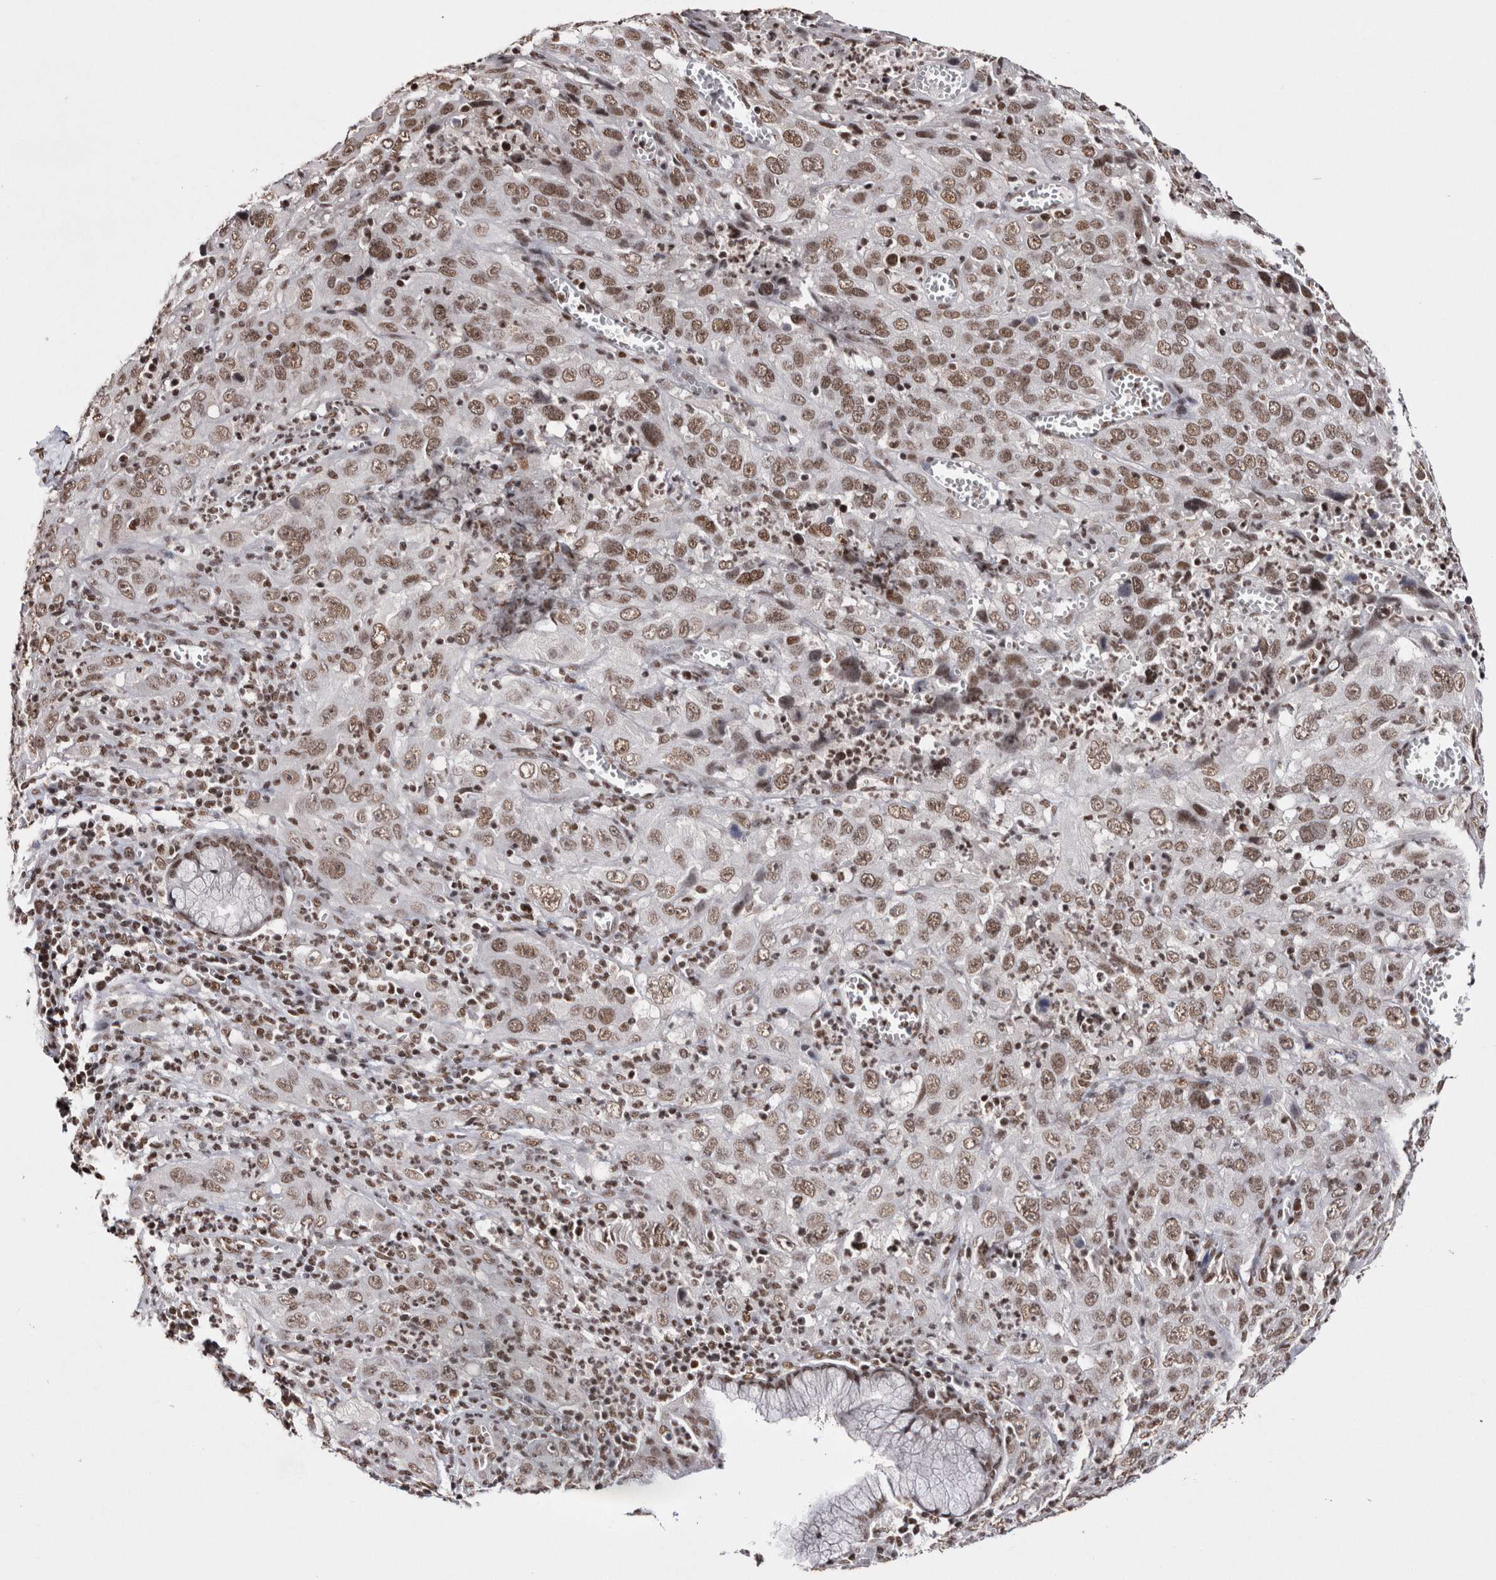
{"staining": {"intensity": "moderate", "quantity": ">75%", "location": "nuclear"}, "tissue": "cervical cancer", "cell_type": "Tumor cells", "image_type": "cancer", "snomed": [{"axis": "morphology", "description": "Squamous cell carcinoma, NOS"}, {"axis": "topography", "description": "Cervix"}], "caption": "Squamous cell carcinoma (cervical) stained with a protein marker shows moderate staining in tumor cells.", "gene": "SMC1A", "patient": {"sex": "female", "age": 32}}